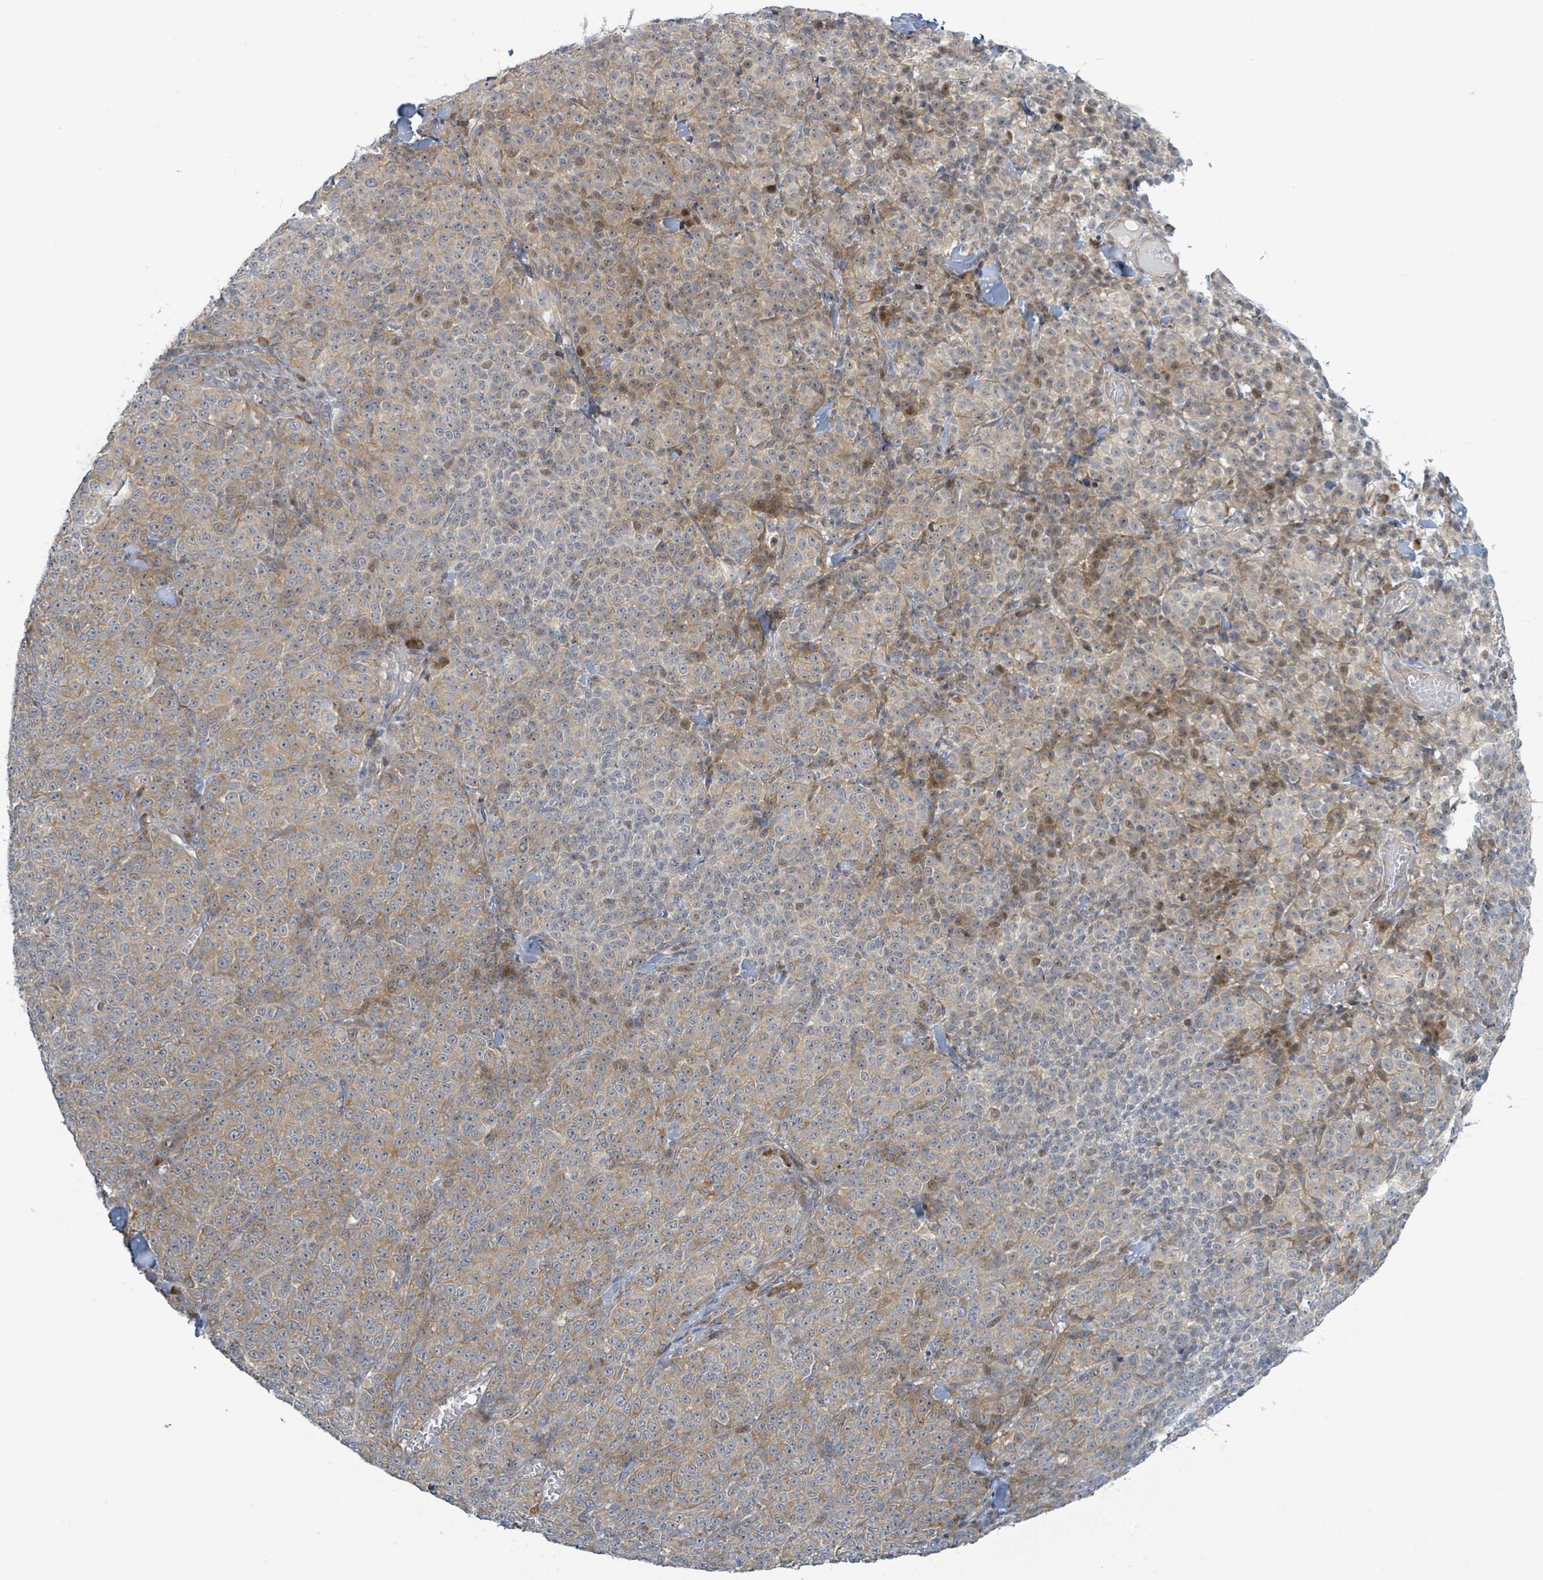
{"staining": {"intensity": "moderate", "quantity": "25%-75%", "location": "cytoplasmic/membranous"}, "tissue": "melanoma", "cell_type": "Tumor cells", "image_type": "cancer", "snomed": [{"axis": "morphology", "description": "Normal tissue, NOS"}, {"axis": "morphology", "description": "Malignant melanoma, NOS"}, {"axis": "topography", "description": "Skin"}], "caption": "Malignant melanoma stained for a protein (brown) demonstrates moderate cytoplasmic/membranous positive expression in approximately 25%-75% of tumor cells.", "gene": "RPL32", "patient": {"sex": "female", "age": 34}}